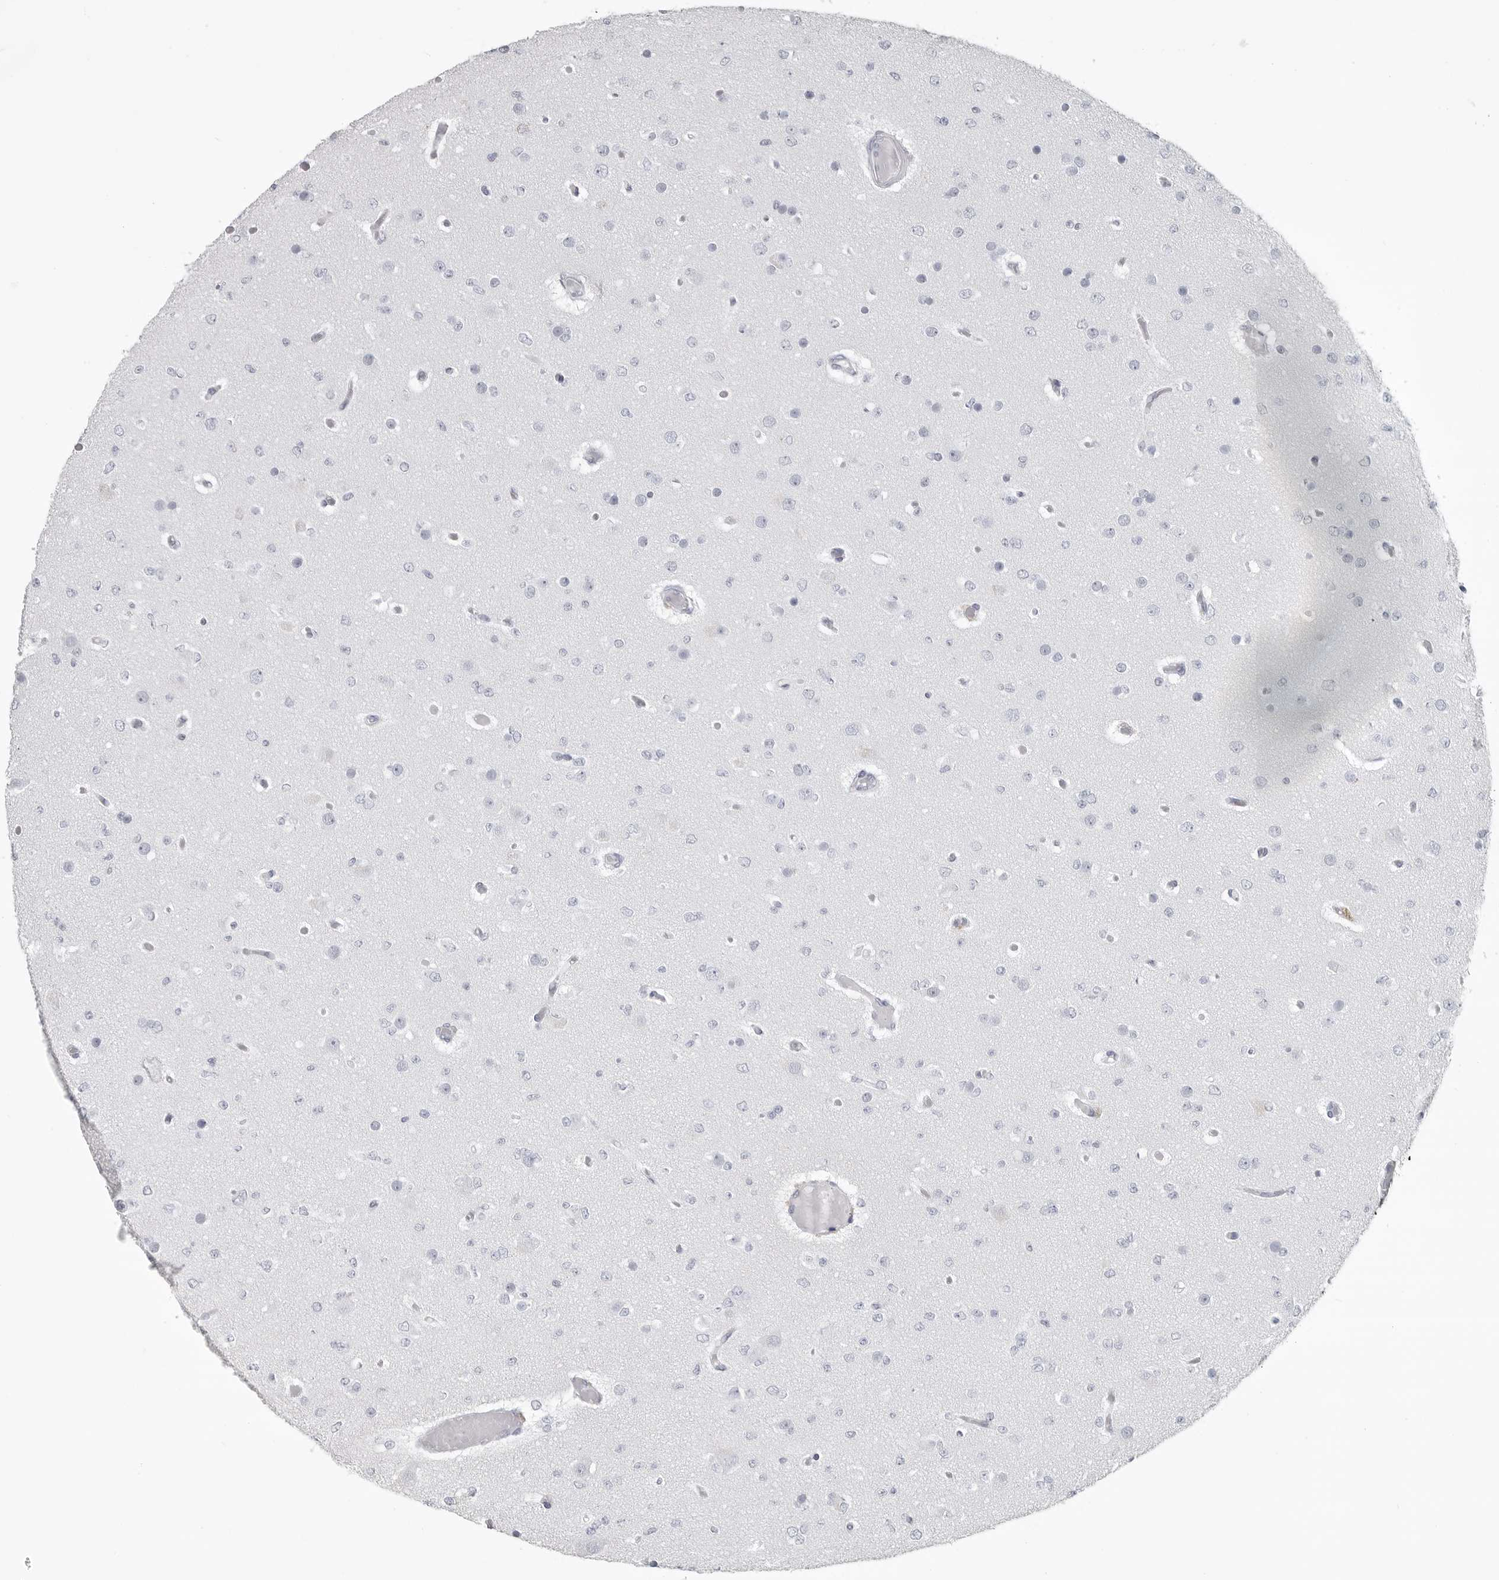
{"staining": {"intensity": "negative", "quantity": "none", "location": "none"}, "tissue": "glioma", "cell_type": "Tumor cells", "image_type": "cancer", "snomed": [{"axis": "morphology", "description": "Glioma, malignant, Low grade"}, {"axis": "topography", "description": "Brain"}], "caption": "Human glioma stained for a protein using immunohistochemistry (IHC) exhibits no expression in tumor cells.", "gene": "LY6D", "patient": {"sex": "female", "age": 22}}